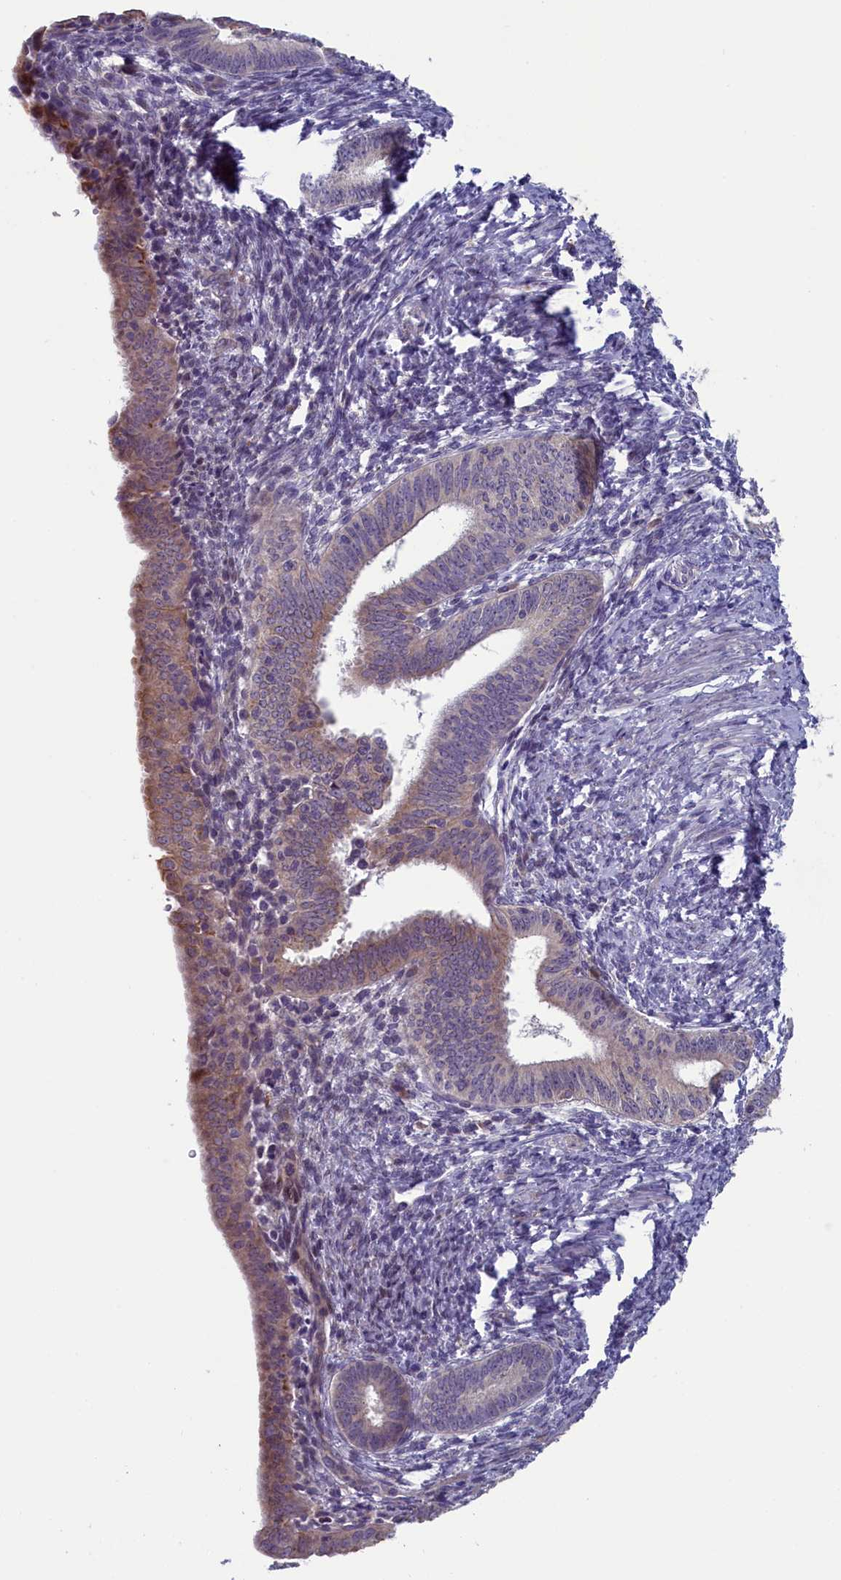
{"staining": {"intensity": "negative", "quantity": "none", "location": "none"}, "tissue": "endometrial cancer", "cell_type": "Tumor cells", "image_type": "cancer", "snomed": [{"axis": "morphology", "description": "Adenocarcinoma, NOS"}, {"axis": "topography", "description": "Endometrium"}], "caption": "The immunohistochemistry histopathology image has no significant staining in tumor cells of endometrial cancer (adenocarcinoma) tissue. The staining is performed using DAB (3,3'-diaminobenzidine) brown chromogen with nuclei counter-stained in using hematoxylin.", "gene": "ANKRD39", "patient": {"sex": "female", "age": 51}}